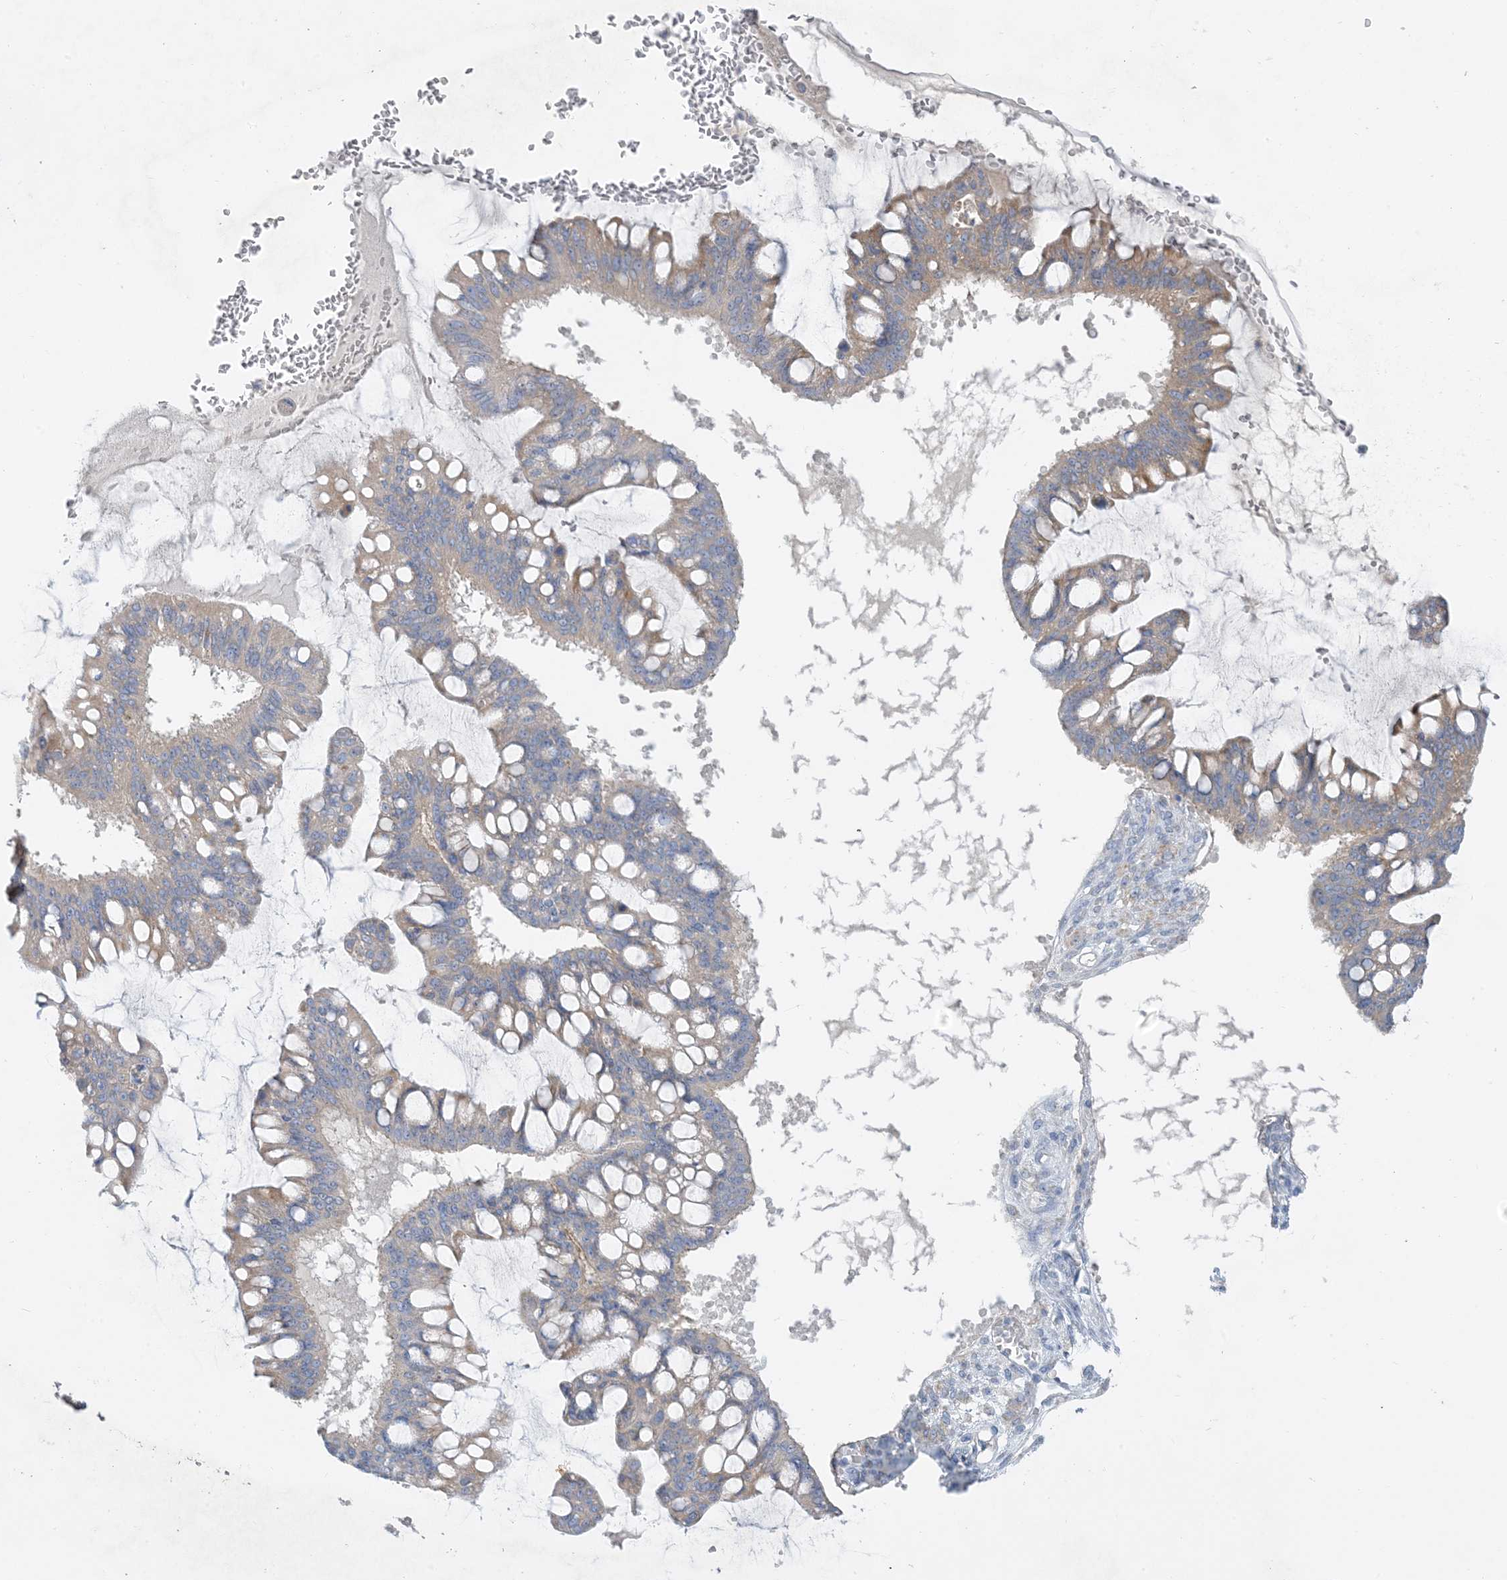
{"staining": {"intensity": "weak", "quantity": "25%-75%", "location": "cytoplasmic/membranous"}, "tissue": "ovarian cancer", "cell_type": "Tumor cells", "image_type": "cancer", "snomed": [{"axis": "morphology", "description": "Cystadenocarcinoma, mucinous, NOS"}, {"axis": "topography", "description": "Ovary"}], "caption": "Immunohistochemistry of ovarian cancer (mucinous cystadenocarcinoma) shows low levels of weak cytoplasmic/membranous staining in about 25%-75% of tumor cells. The staining is performed using DAB brown chromogen to label protein expression. The nuclei are counter-stained blue using hematoxylin.", "gene": "ZCCHC18", "patient": {"sex": "female", "age": 73}}